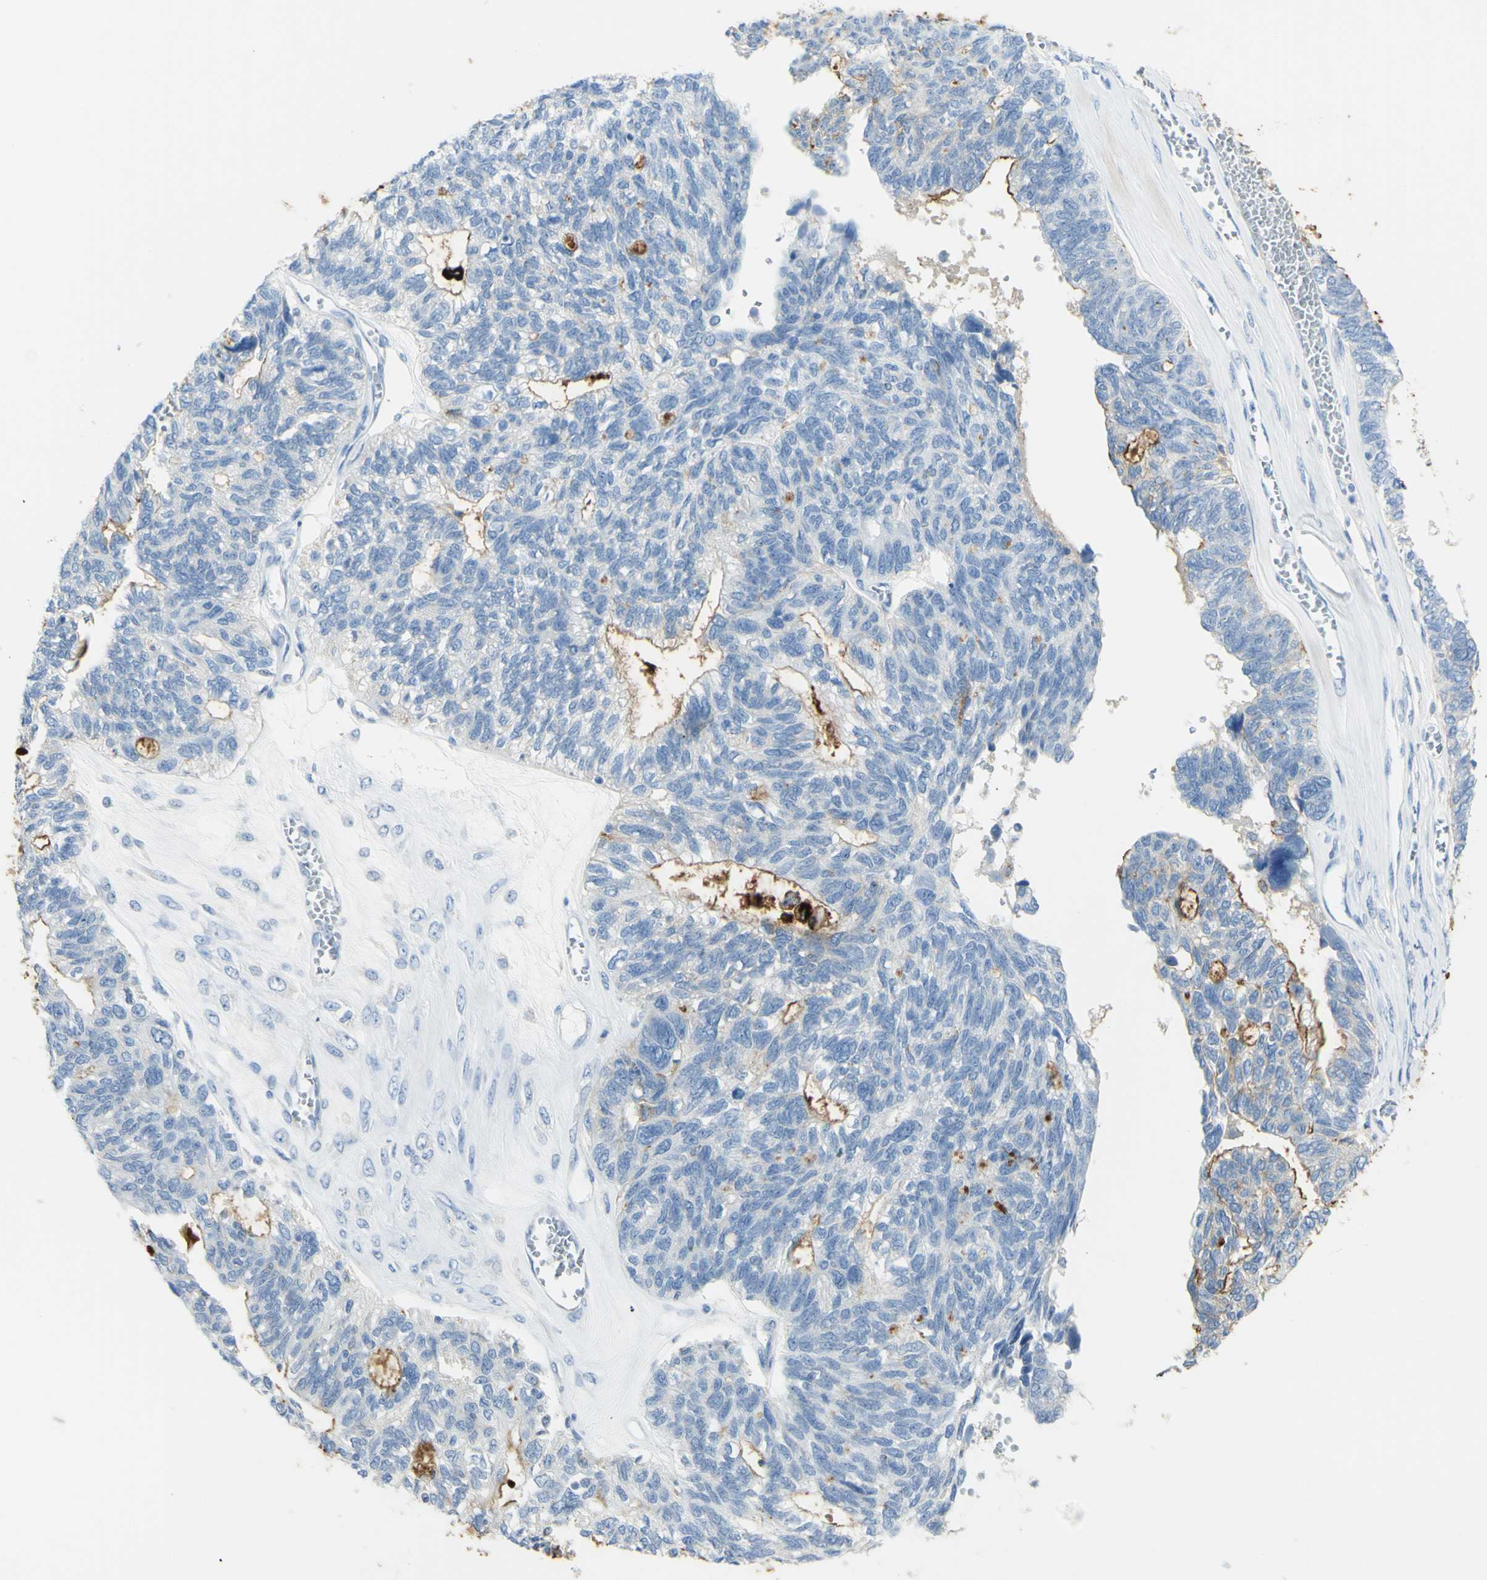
{"staining": {"intensity": "moderate", "quantity": "25%-75%", "location": "cytoplasmic/membranous"}, "tissue": "ovarian cancer", "cell_type": "Tumor cells", "image_type": "cancer", "snomed": [{"axis": "morphology", "description": "Cystadenocarcinoma, serous, NOS"}, {"axis": "topography", "description": "Ovary"}], "caption": "A histopathology image of ovarian cancer (serous cystadenocarcinoma) stained for a protein shows moderate cytoplasmic/membranous brown staining in tumor cells. Using DAB (3,3'-diaminobenzidine) (brown) and hematoxylin (blue) stains, captured at high magnification using brightfield microscopy.", "gene": "TSPAN1", "patient": {"sex": "female", "age": 79}}